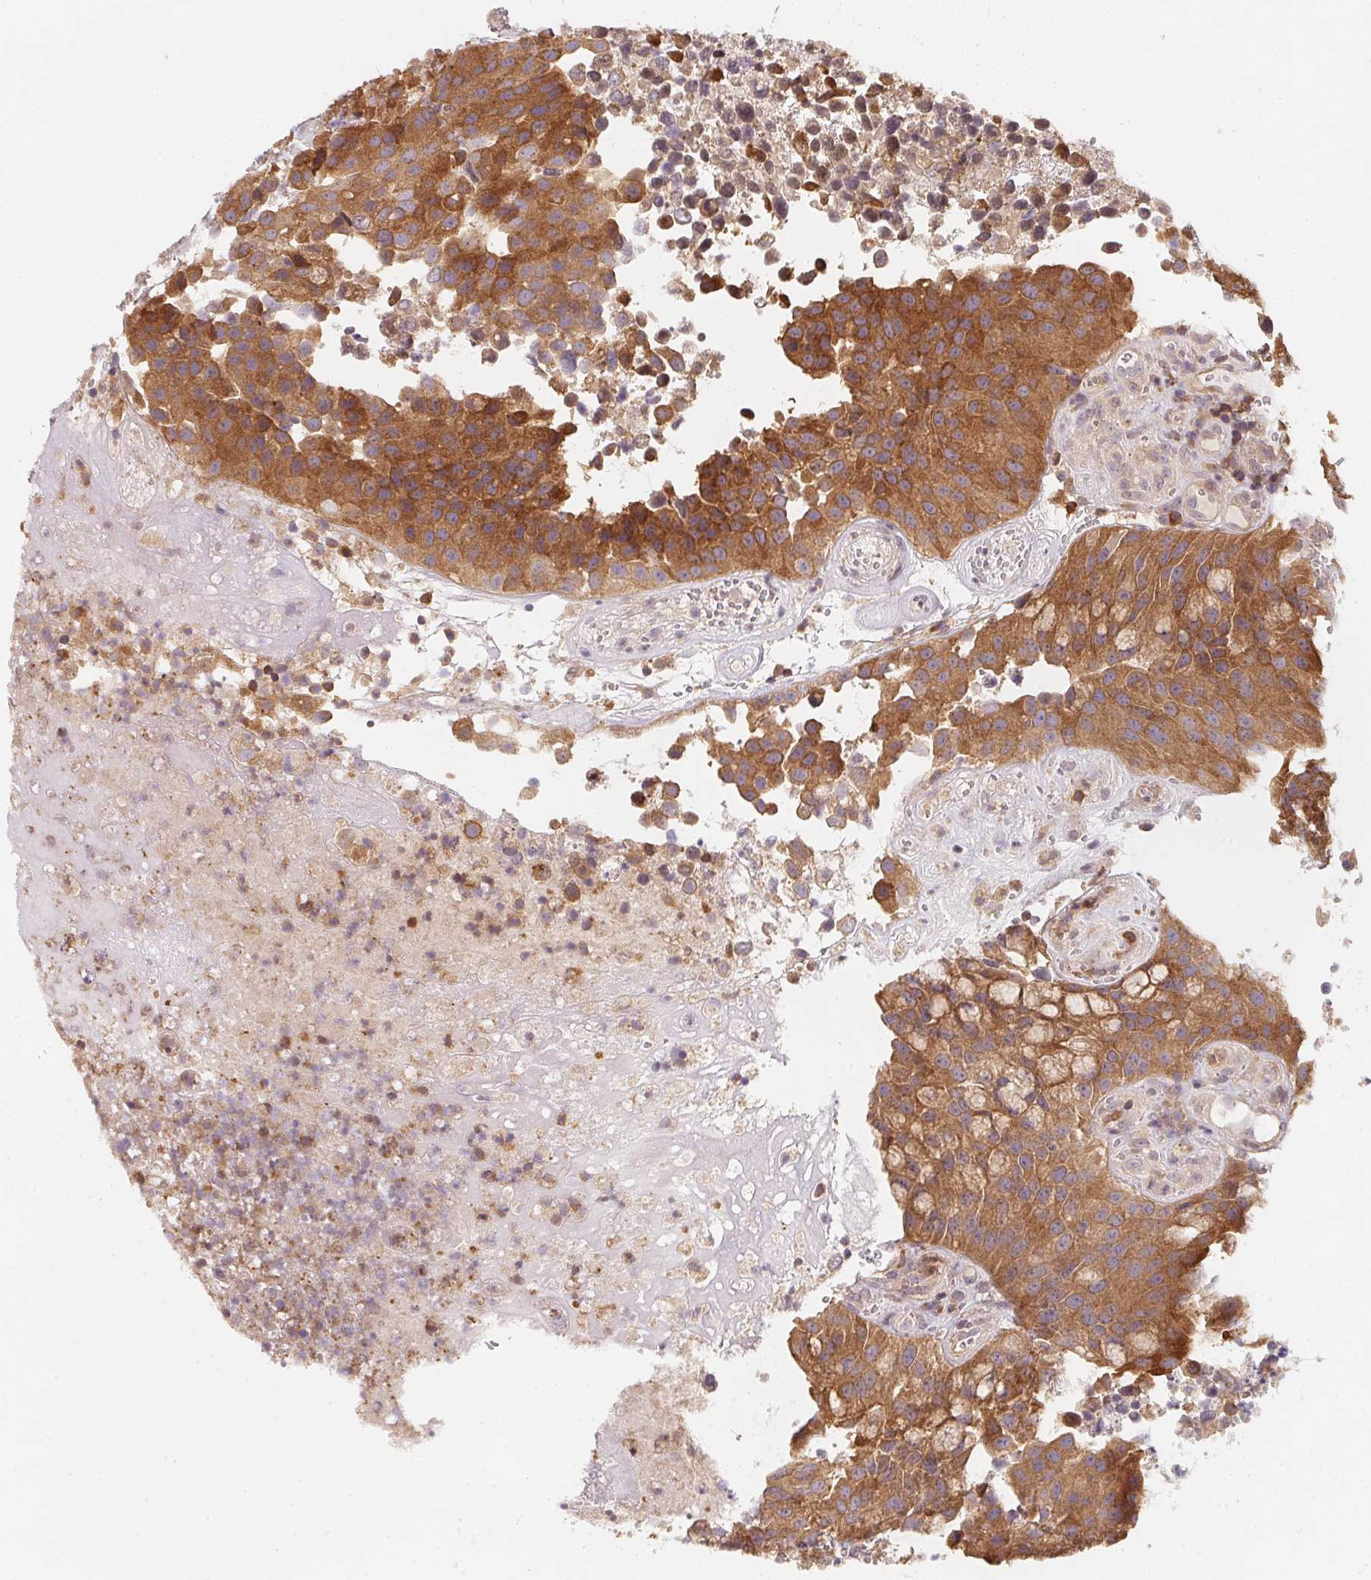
{"staining": {"intensity": "moderate", "quantity": ">75%", "location": "cytoplasmic/membranous"}, "tissue": "urothelial cancer", "cell_type": "Tumor cells", "image_type": "cancer", "snomed": [{"axis": "morphology", "description": "Urothelial carcinoma, Low grade"}, {"axis": "topography", "description": "Urinary bladder"}], "caption": "An immunohistochemistry (IHC) image of tumor tissue is shown. Protein staining in brown highlights moderate cytoplasmic/membranous positivity in urothelial carcinoma (low-grade) within tumor cells.", "gene": "ANKRD13A", "patient": {"sex": "male", "age": 76}}